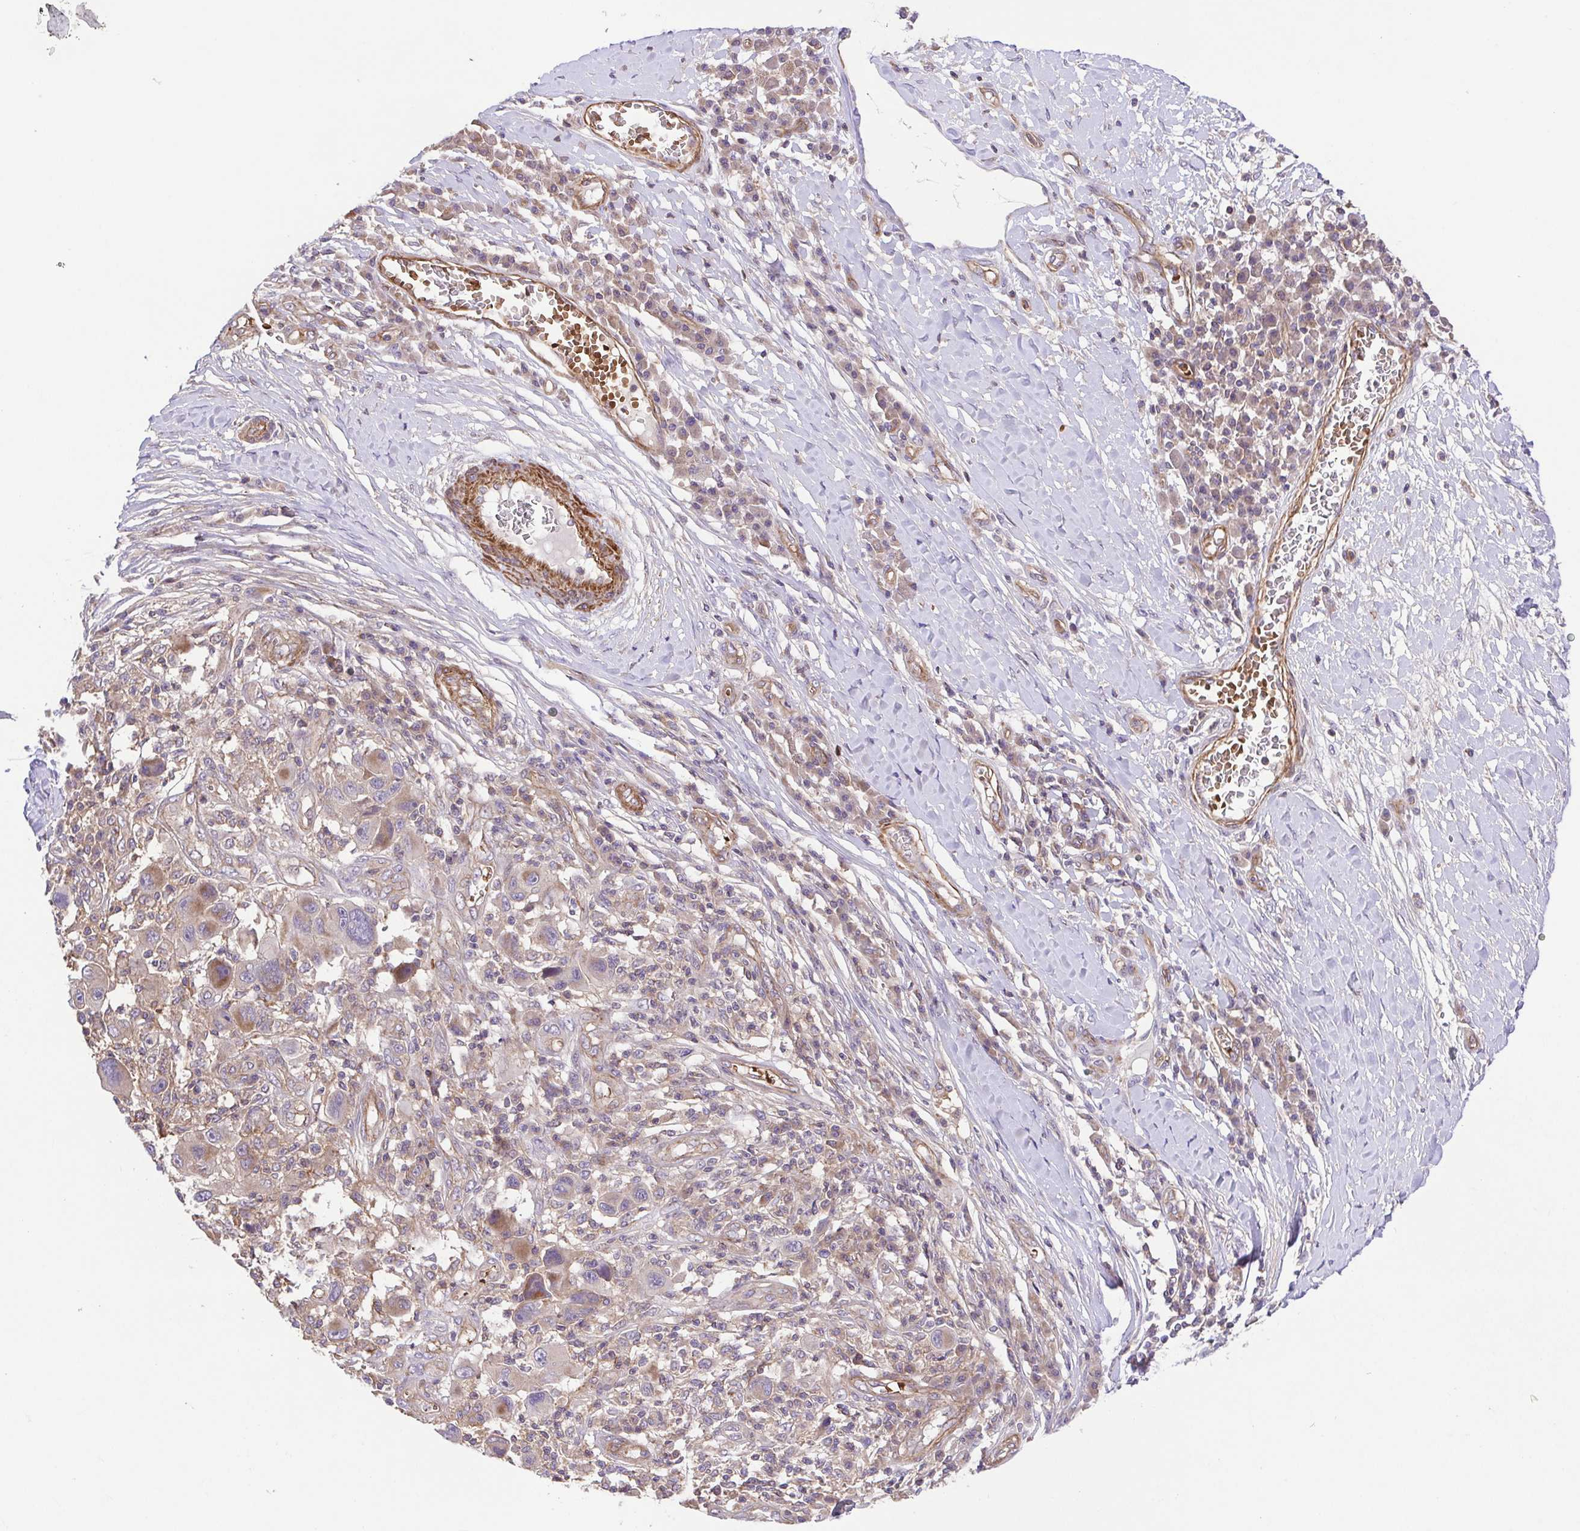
{"staining": {"intensity": "moderate", "quantity": "<25%", "location": "cytoplasmic/membranous"}, "tissue": "melanoma", "cell_type": "Tumor cells", "image_type": "cancer", "snomed": [{"axis": "morphology", "description": "Malignant melanoma, NOS"}, {"axis": "topography", "description": "Skin"}], "caption": "Approximately <25% of tumor cells in melanoma show moderate cytoplasmic/membranous protein positivity as visualized by brown immunohistochemical staining.", "gene": "IDE", "patient": {"sex": "male", "age": 53}}